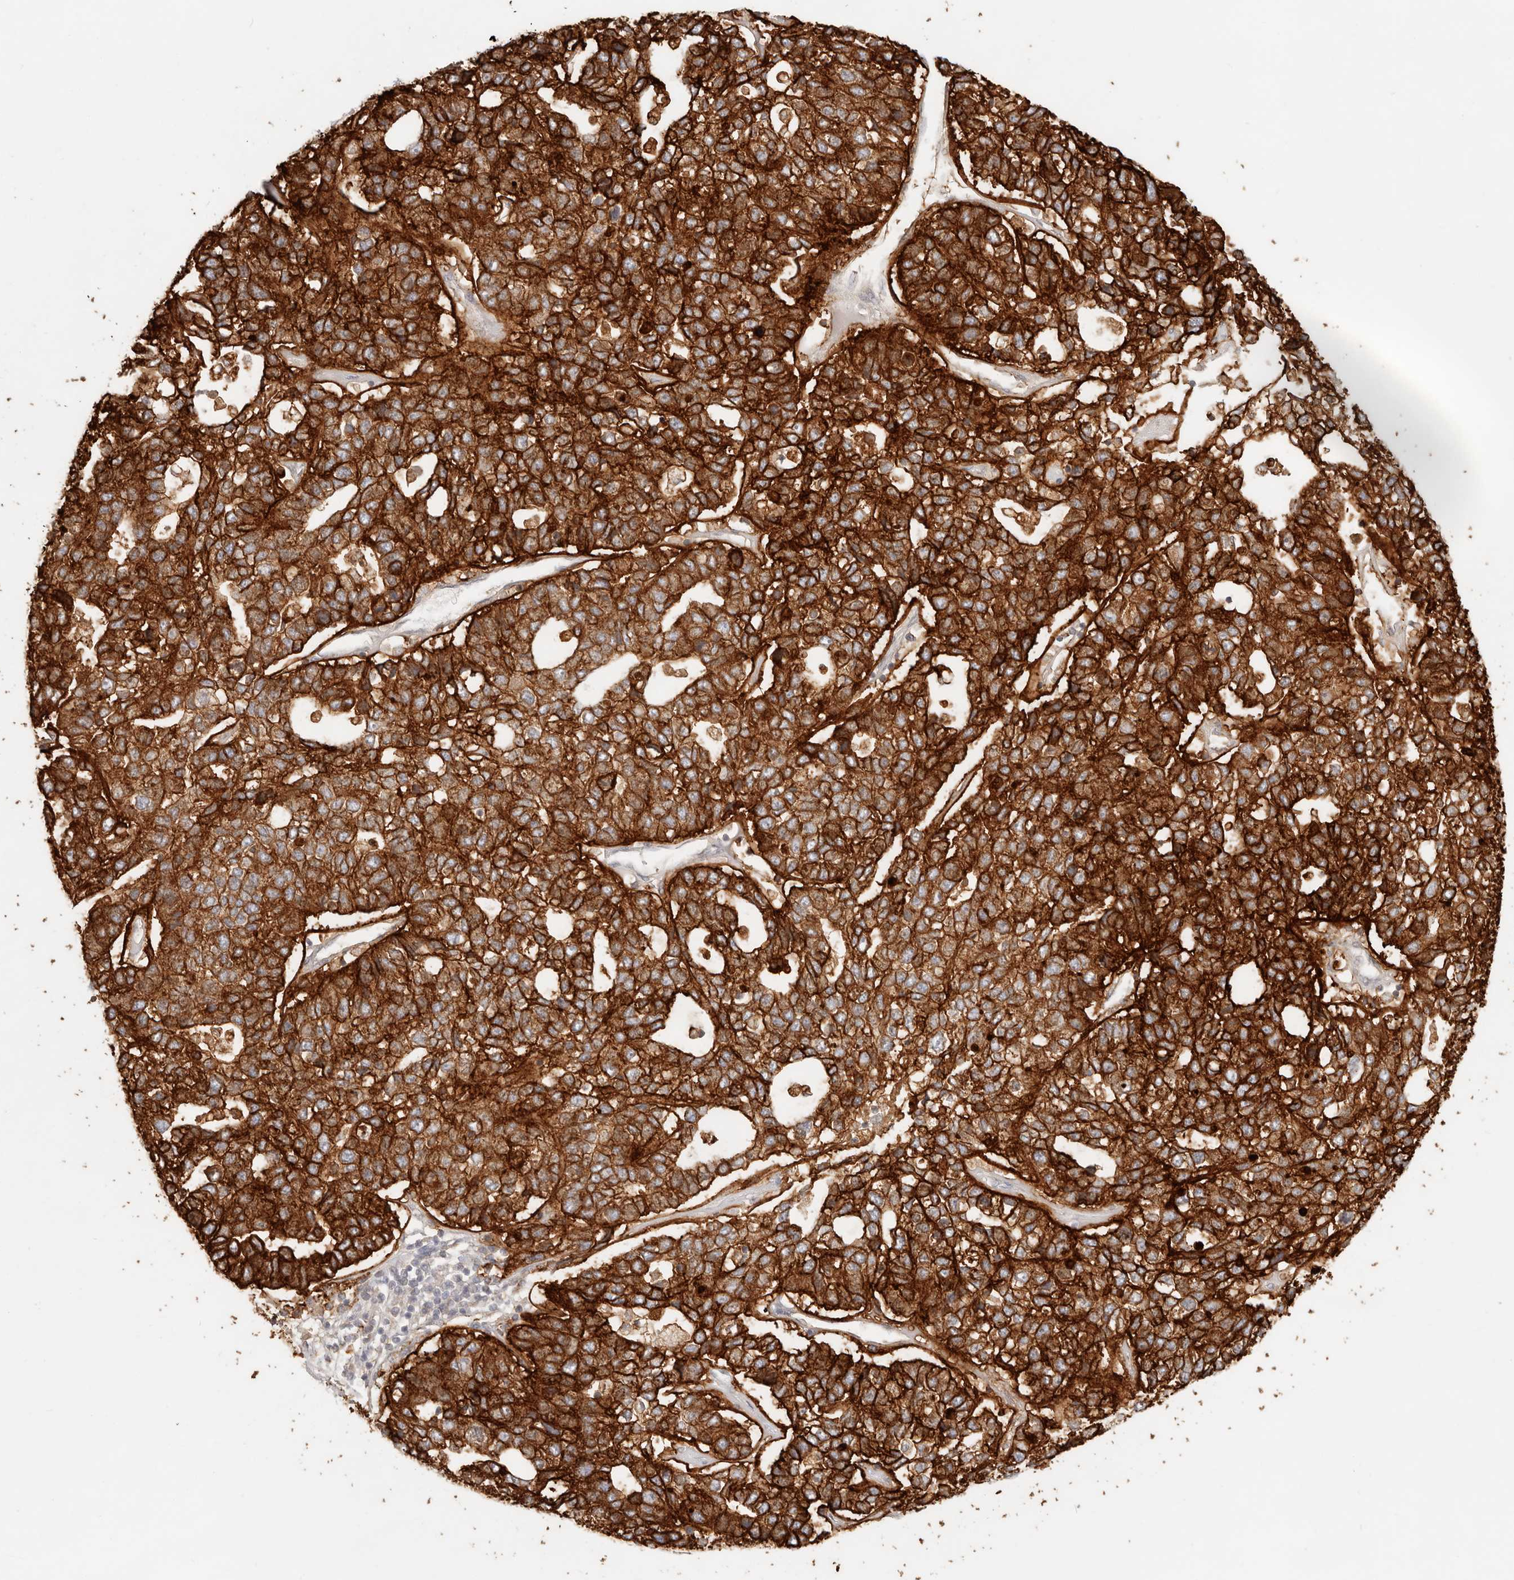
{"staining": {"intensity": "strong", "quantity": ">75%", "location": "cytoplasmic/membranous"}, "tissue": "pancreatic cancer", "cell_type": "Tumor cells", "image_type": "cancer", "snomed": [{"axis": "morphology", "description": "Adenocarcinoma, NOS"}, {"axis": "topography", "description": "Pancreas"}], "caption": "Immunohistochemical staining of human pancreatic cancer shows strong cytoplasmic/membranous protein expression in approximately >75% of tumor cells.", "gene": "EPCAM", "patient": {"sex": "female", "age": 61}}